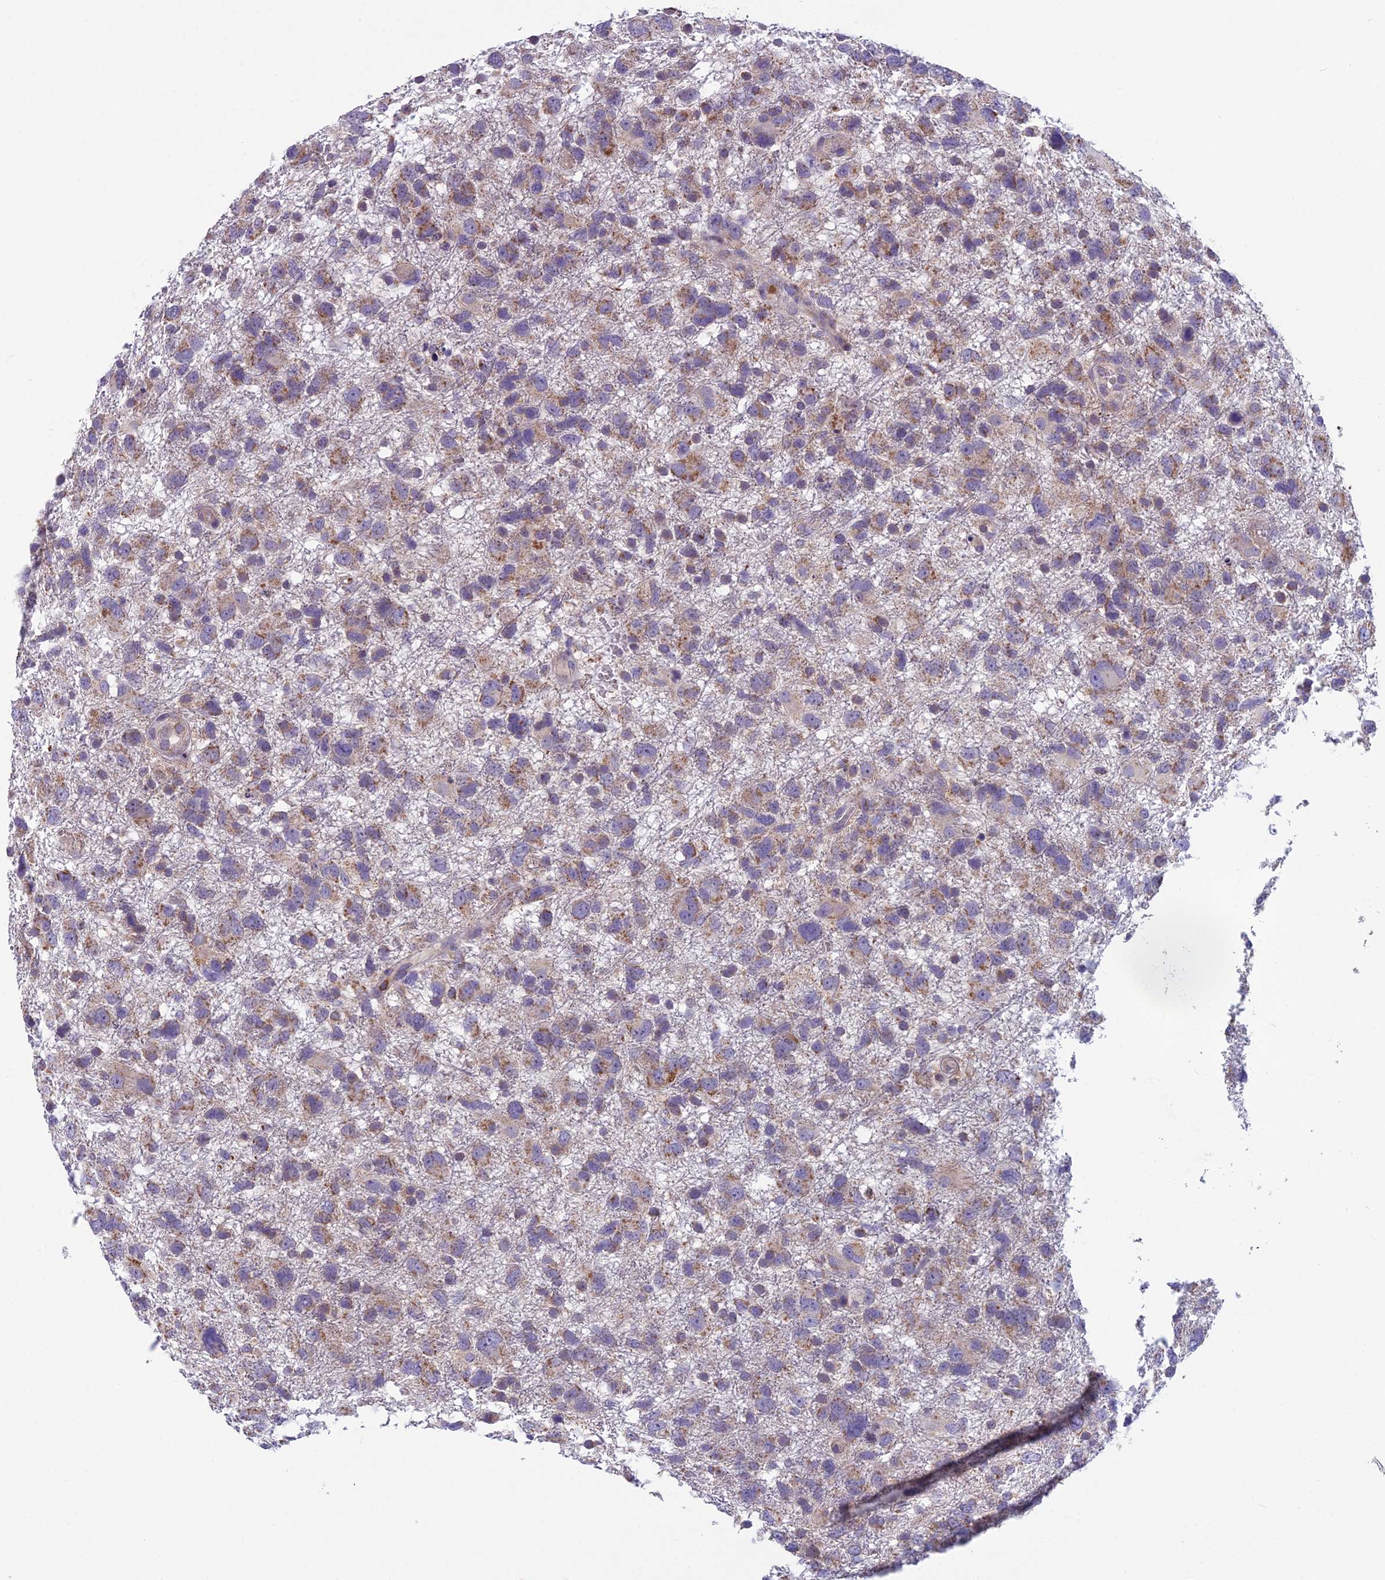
{"staining": {"intensity": "weak", "quantity": ">75%", "location": "cytoplasmic/membranous"}, "tissue": "glioma", "cell_type": "Tumor cells", "image_type": "cancer", "snomed": [{"axis": "morphology", "description": "Glioma, malignant, High grade"}, {"axis": "topography", "description": "Brain"}], "caption": "Glioma stained with IHC exhibits weak cytoplasmic/membranous expression in approximately >75% of tumor cells.", "gene": "ENSG00000188897", "patient": {"sex": "male", "age": 61}}